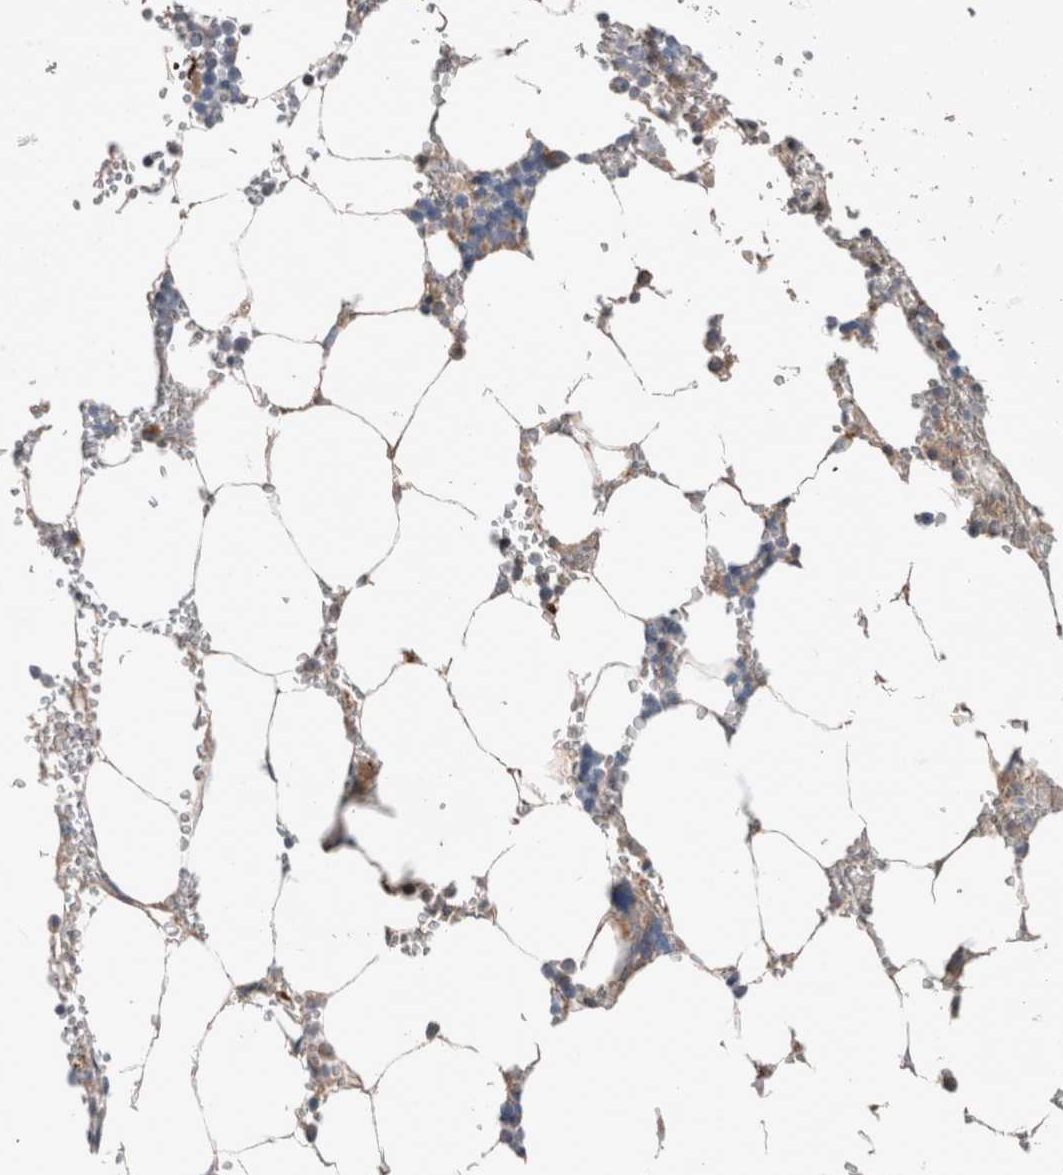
{"staining": {"intensity": "negative", "quantity": "none", "location": "none"}, "tissue": "bone marrow", "cell_type": "Hematopoietic cells", "image_type": "normal", "snomed": [{"axis": "morphology", "description": "Normal tissue, NOS"}, {"axis": "topography", "description": "Bone marrow"}], "caption": "Bone marrow stained for a protein using immunohistochemistry shows no expression hematopoietic cells.", "gene": "UGCG", "patient": {"sex": "male", "age": 70}}